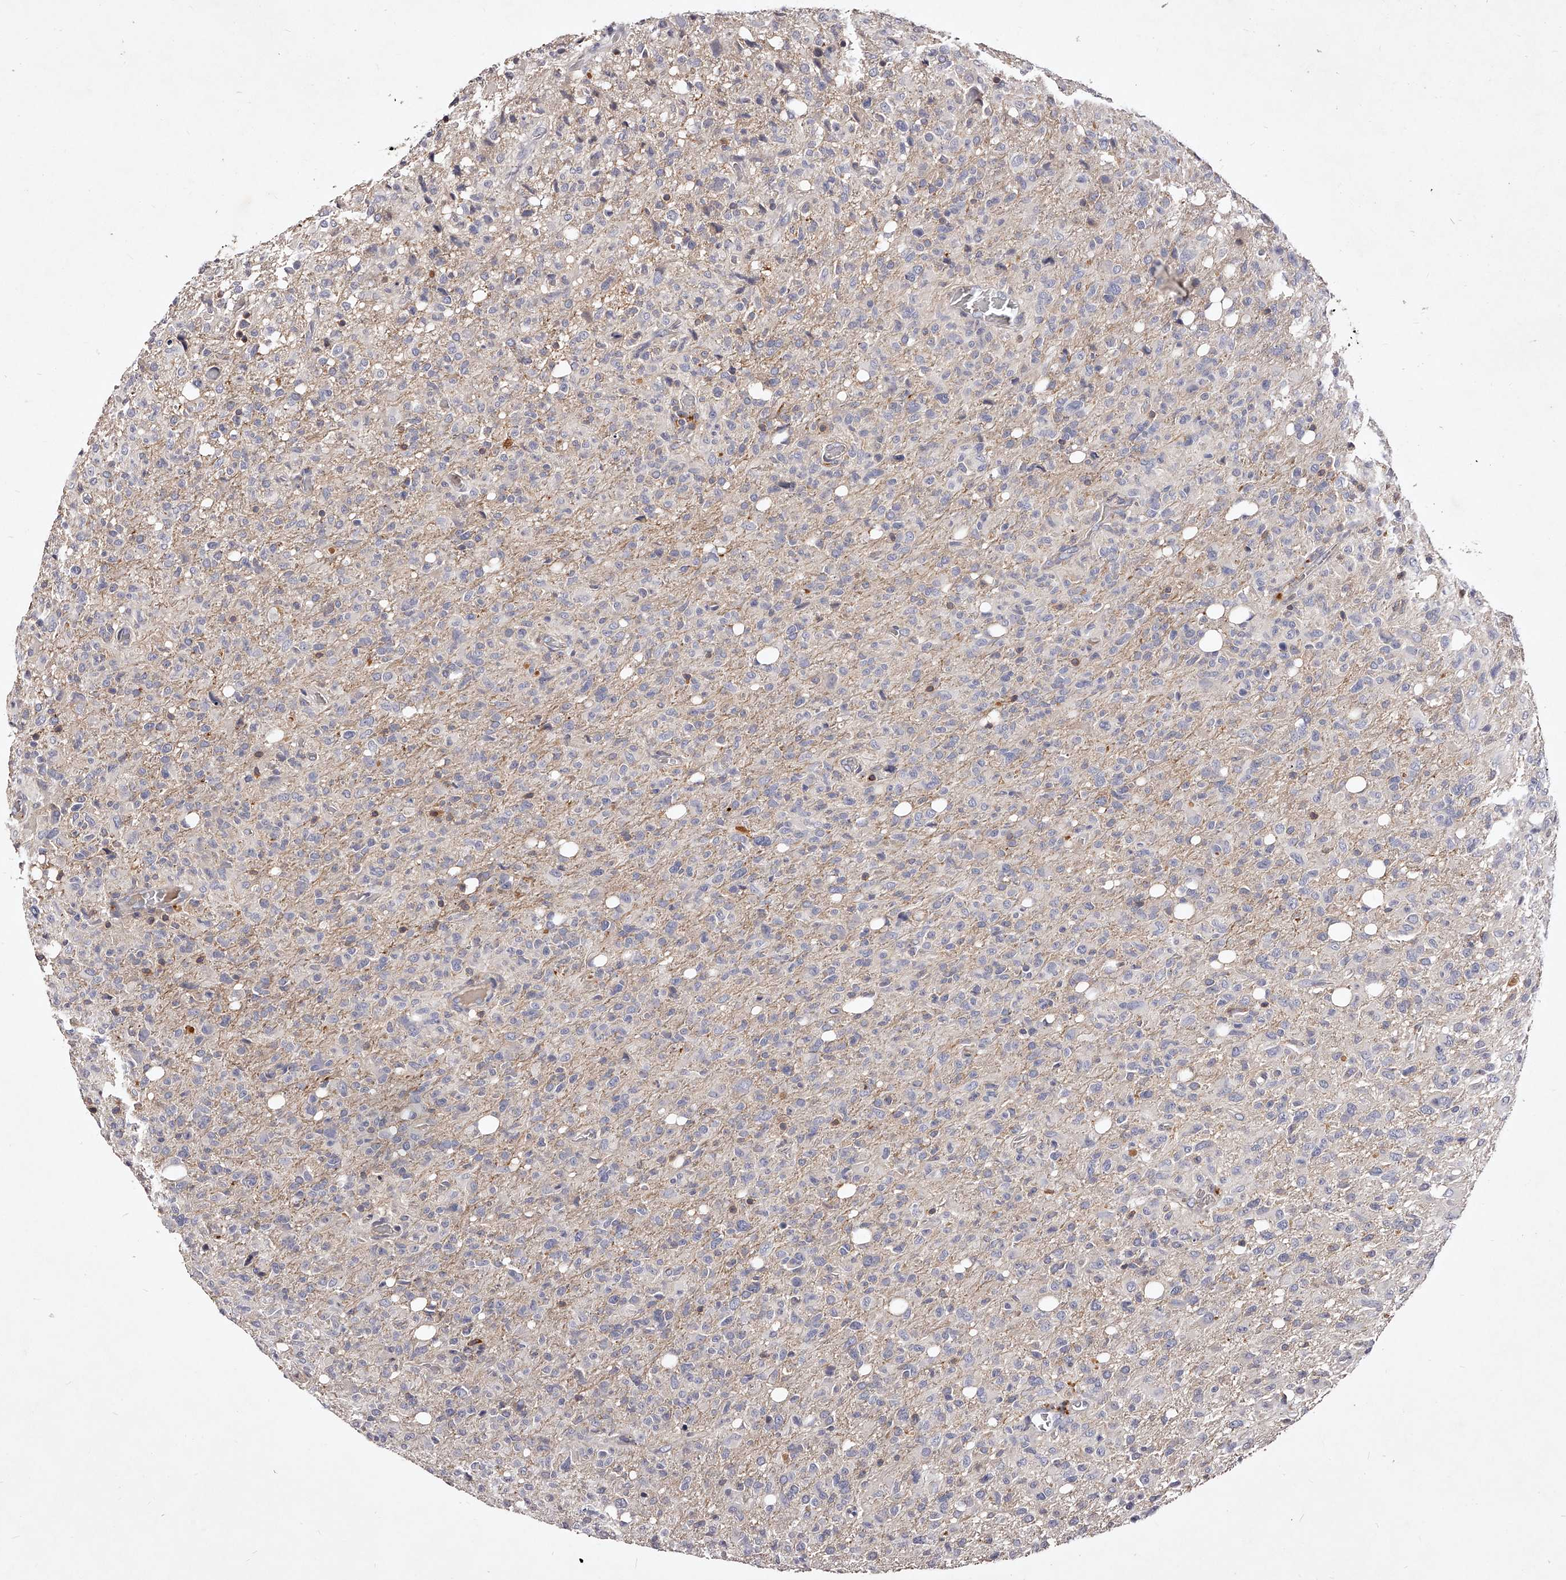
{"staining": {"intensity": "negative", "quantity": "none", "location": "none"}, "tissue": "glioma", "cell_type": "Tumor cells", "image_type": "cancer", "snomed": [{"axis": "morphology", "description": "Glioma, malignant, High grade"}, {"axis": "topography", "description": "Brain"}], "caption": "This is a image of immunohistochemistry (IHC) staining of high-grade glioma (malignant), which shows no expression in tumor cells.", "gene": "PHACTR1", "patient": {"sex": "female", "age": 57}}